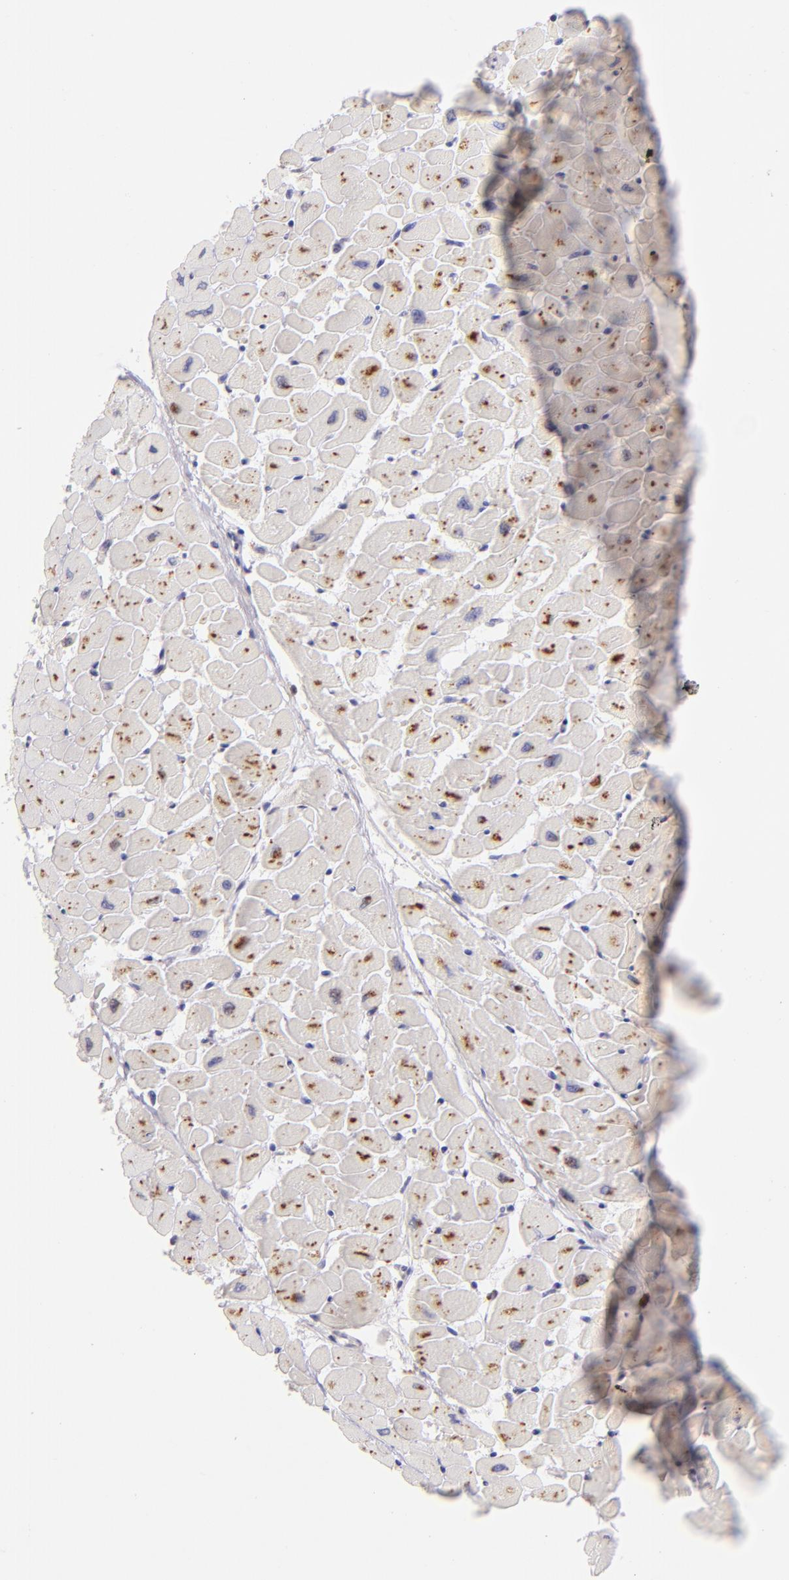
{"staining": {"intensity": "moderate", "quantity": "25%-75%", "location": "cytoplasmic/membranous"}, "tissue": "heart muscle", "cell_type": "Cardiomyocytes", "image_type": "normal", "snomed": [{"axis": "morphology", "description": "Normal tissue, NOS"}, {"axis": "topography", "description": "Heart"}], "caption": "Moderate cytoplasmic/membranous staining for a protein is seen in about 25%-75% of cardiomyocytes of normal heart muscle using IHC.", "gene": "ZAP70", "patient": {"sex": "female", "age": 19}}